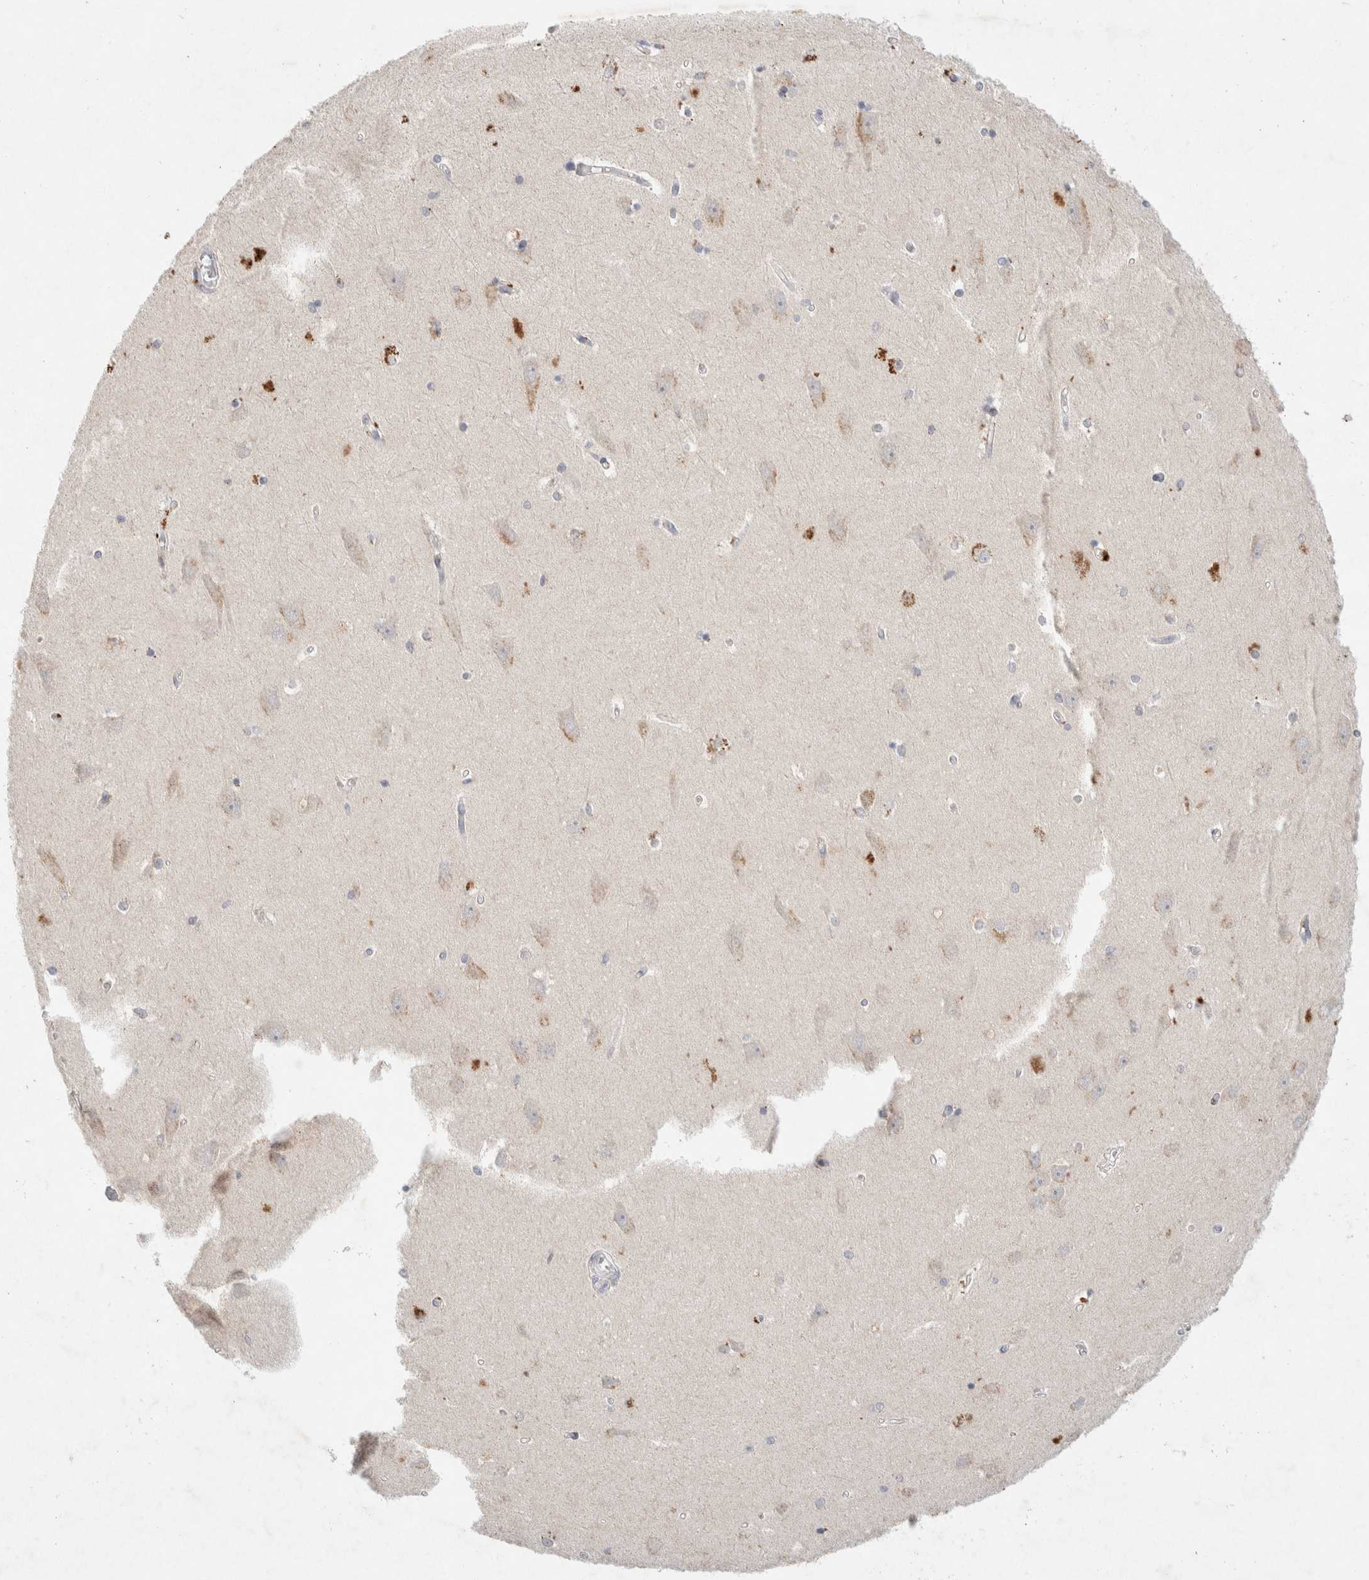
{"staining": {"intensity": "moderate", "quantity": "<25%", "location": "cytoplasmic/membranous"}, "tissue": "hippocampus", "cell_type": "Glial cells", "image_type": "normal", "snomed": [{"axis": "morphology", "description": "Normal tissue, NOS"}, {"axis": "topography", "description": "Hippocampus"}], "caption": "Protein analysis of benign hippocampus demonstrates moderate cytoplasmic/membranous positivity in about <25% of glial cells. (IHC, brightfield microscopy, high magnification).", "gene": "GNAI1", "patient": {"sex": "male", "age": 45}}